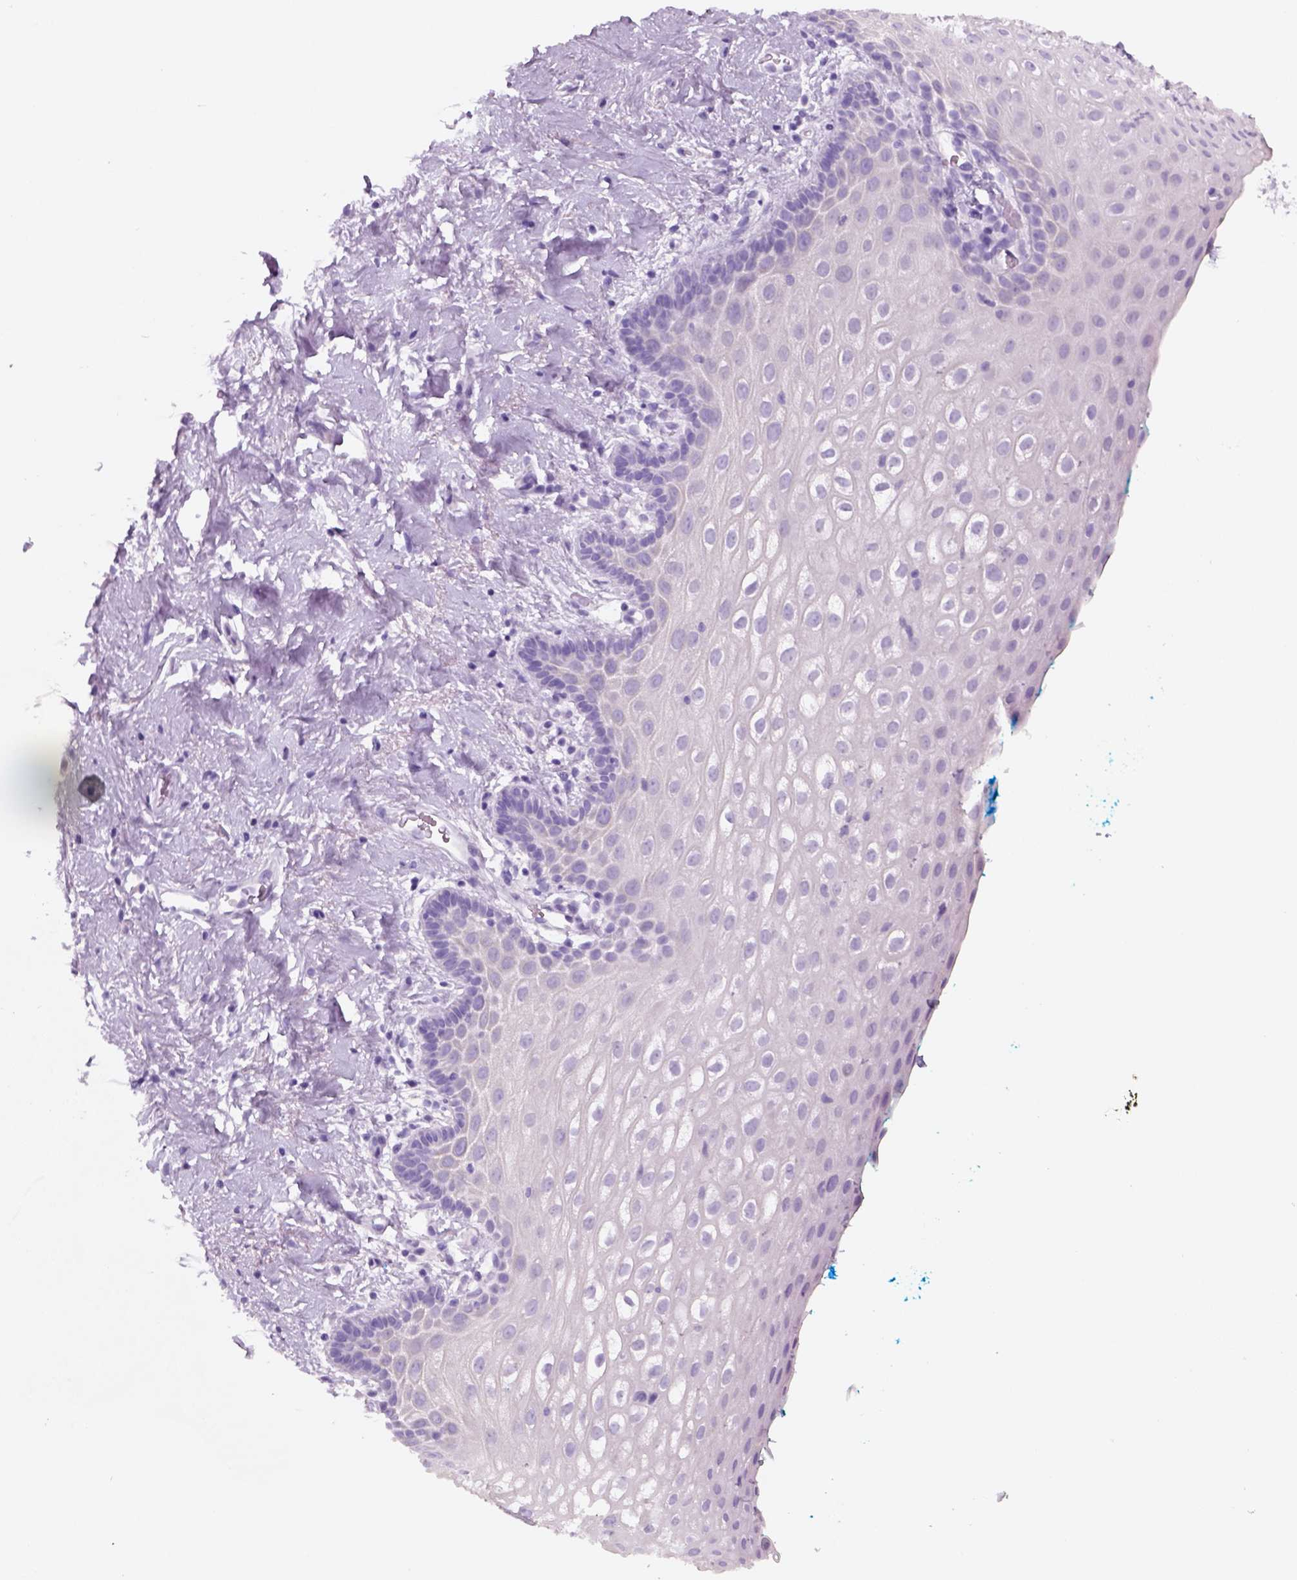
{"staining": {"intensity": "negative", "quantity": "none", "location": "none"}, "tissue": "vagina", "cell_type": "Squamous epithelial cells", "image_type": "normal", "snomed": [{"axis": "morphology", "description": "Normal tissue, NOS"}, {"axis": "morphology", "description": "Adenocarcinoma, NOS"}, {"axis": "topography", "description": "Rectum"}, {"axis": "topography", "description": "Vagina"}, {"axis": "topography", "description": "Peripheral nerve tissue"}], "caption": "Histopathology image shows no significant protein staining in squamous epithelial cells of unremarkable vagina.", "gene": "KRTAP11", "patient": {"sex": "female", "age": 71}}